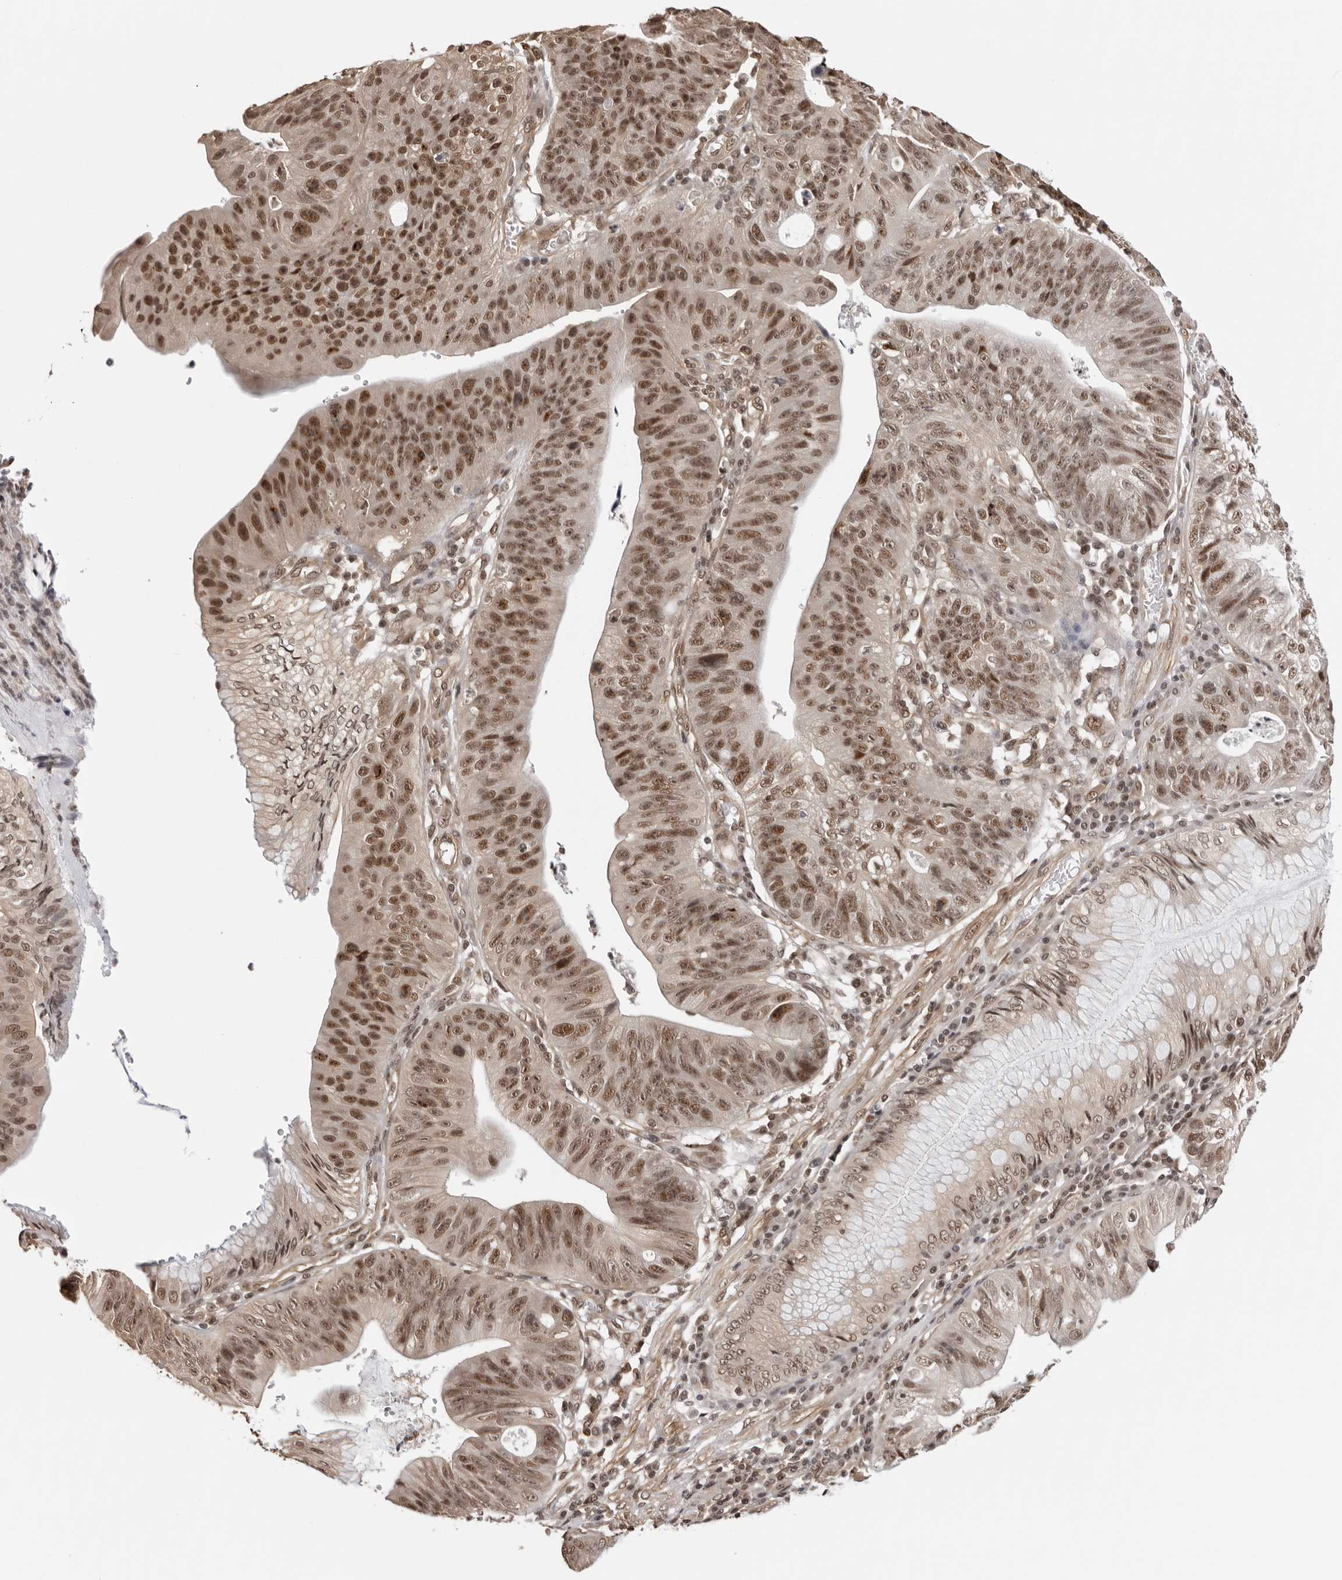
{"staining": {"intensity": "moderate", "quantity": ">75%", "location": "nuclear"}, "tissue": "stomach cancer", "cell_type": "Tumor cells", "image_type": "cancer", "snomed": [{"axis": "morphology", "description": "Adenocarcinoma, NOS"}, {"axis": "topography", "description": "Stomach"}], "caption": "Immunohistochemistry (IHC) image of neoplastic tissue: stomach cancer stained using IHC shows medium levels of moderate protein expression localized specifically in the nuclear of tumor cells, appearing as a nuclear brown color.", "gene": "SDE2", "patient": {"sex": "male", "age": 59}}